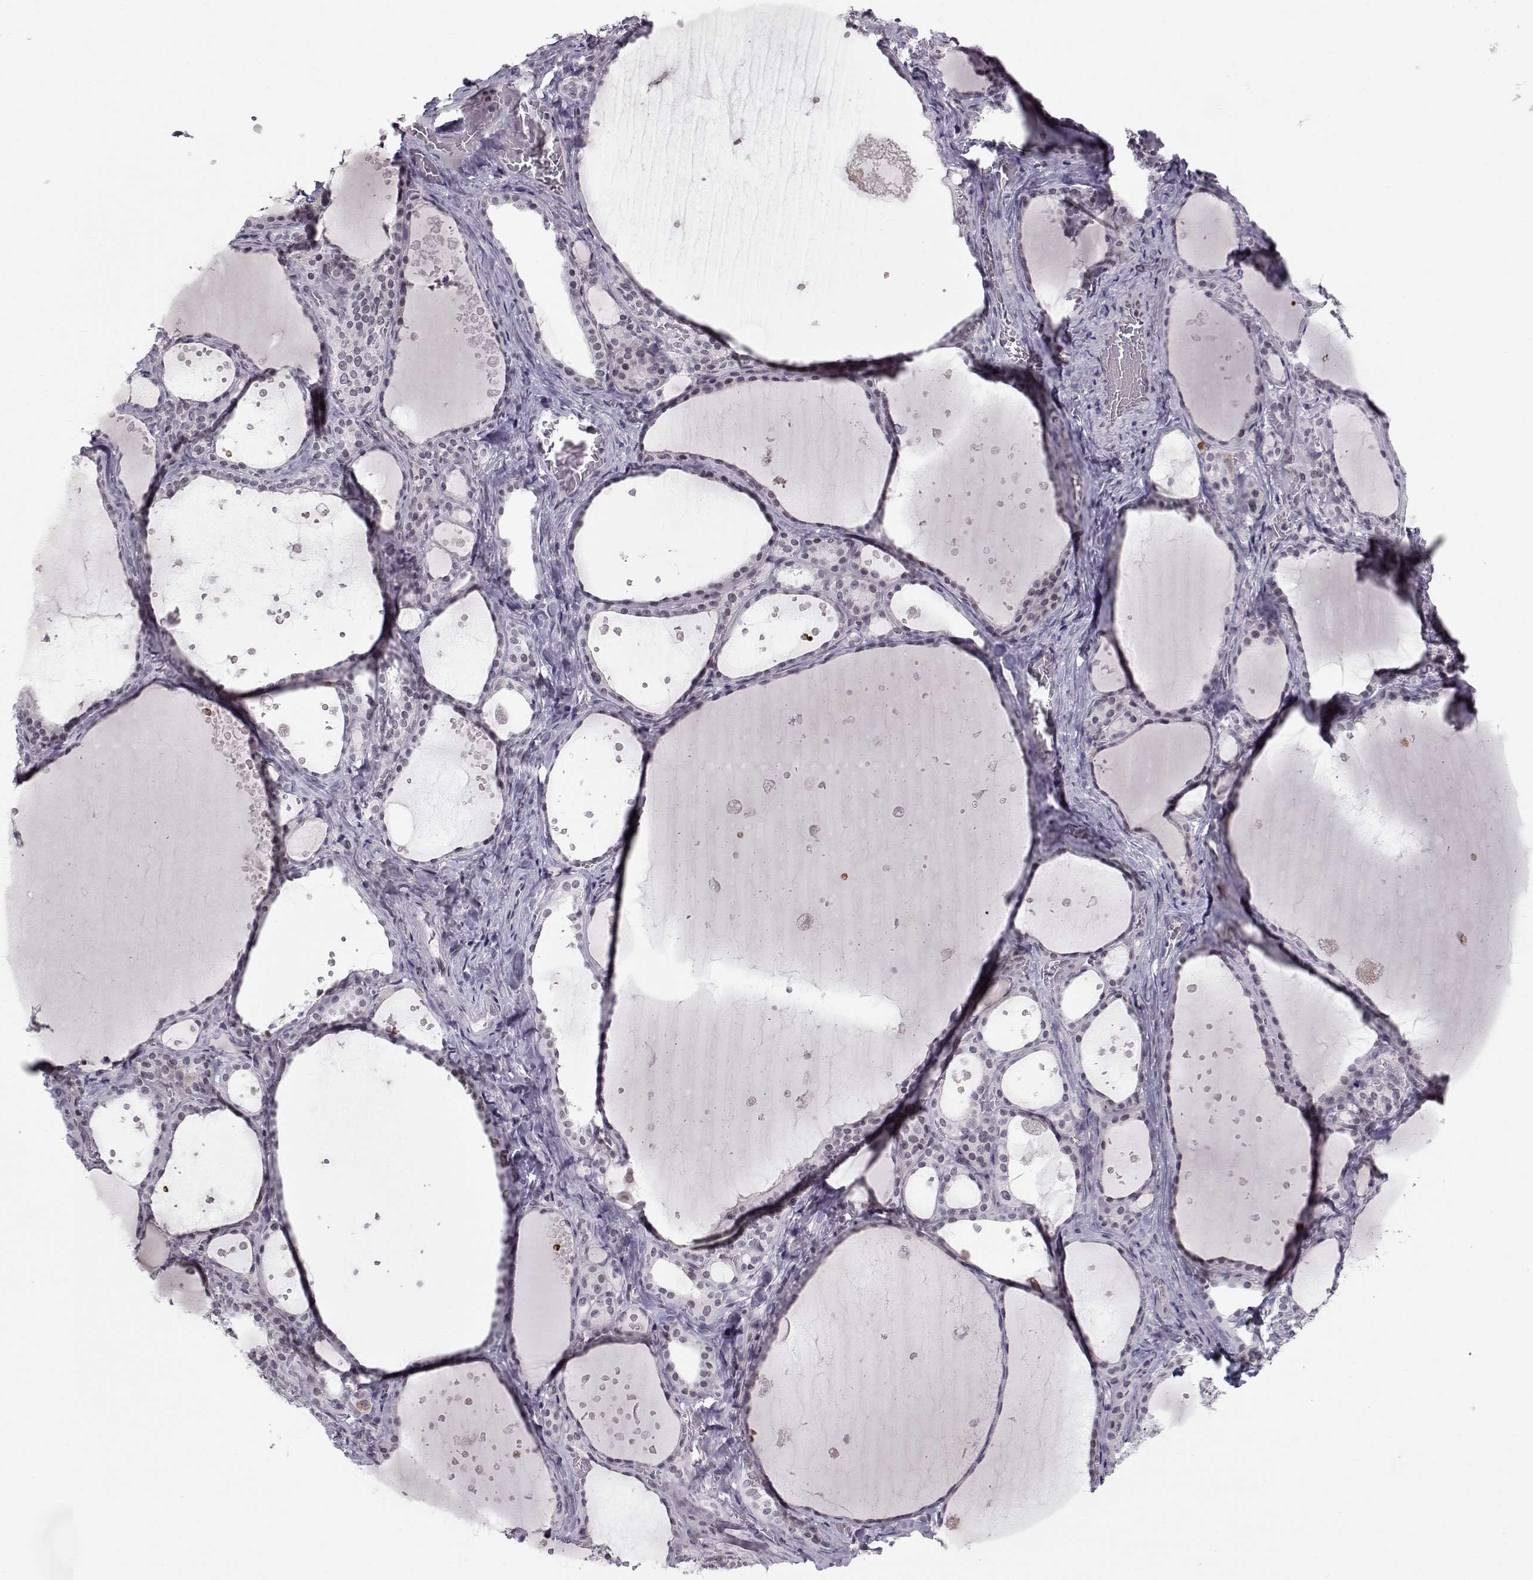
{"staining": {"intensity": "negative", "quantity": "none", "location": "none"}, "tissue": "thyroid gland", "cell_type": "Glandular cells", "image_type": "normal", "snomed": [{"axis": "morphology", "description": "Normal tissue, NOS"}, {"axis": "topography", "description": "Thyroid gland"}], "caption": "This is an immunohistochemistry (IHC) histopathology image of normal human thyroid gland. There is no positivity in glandular cells.", "gene": "MARCHF4", "patient": {"sex": "male", "age": 63}}